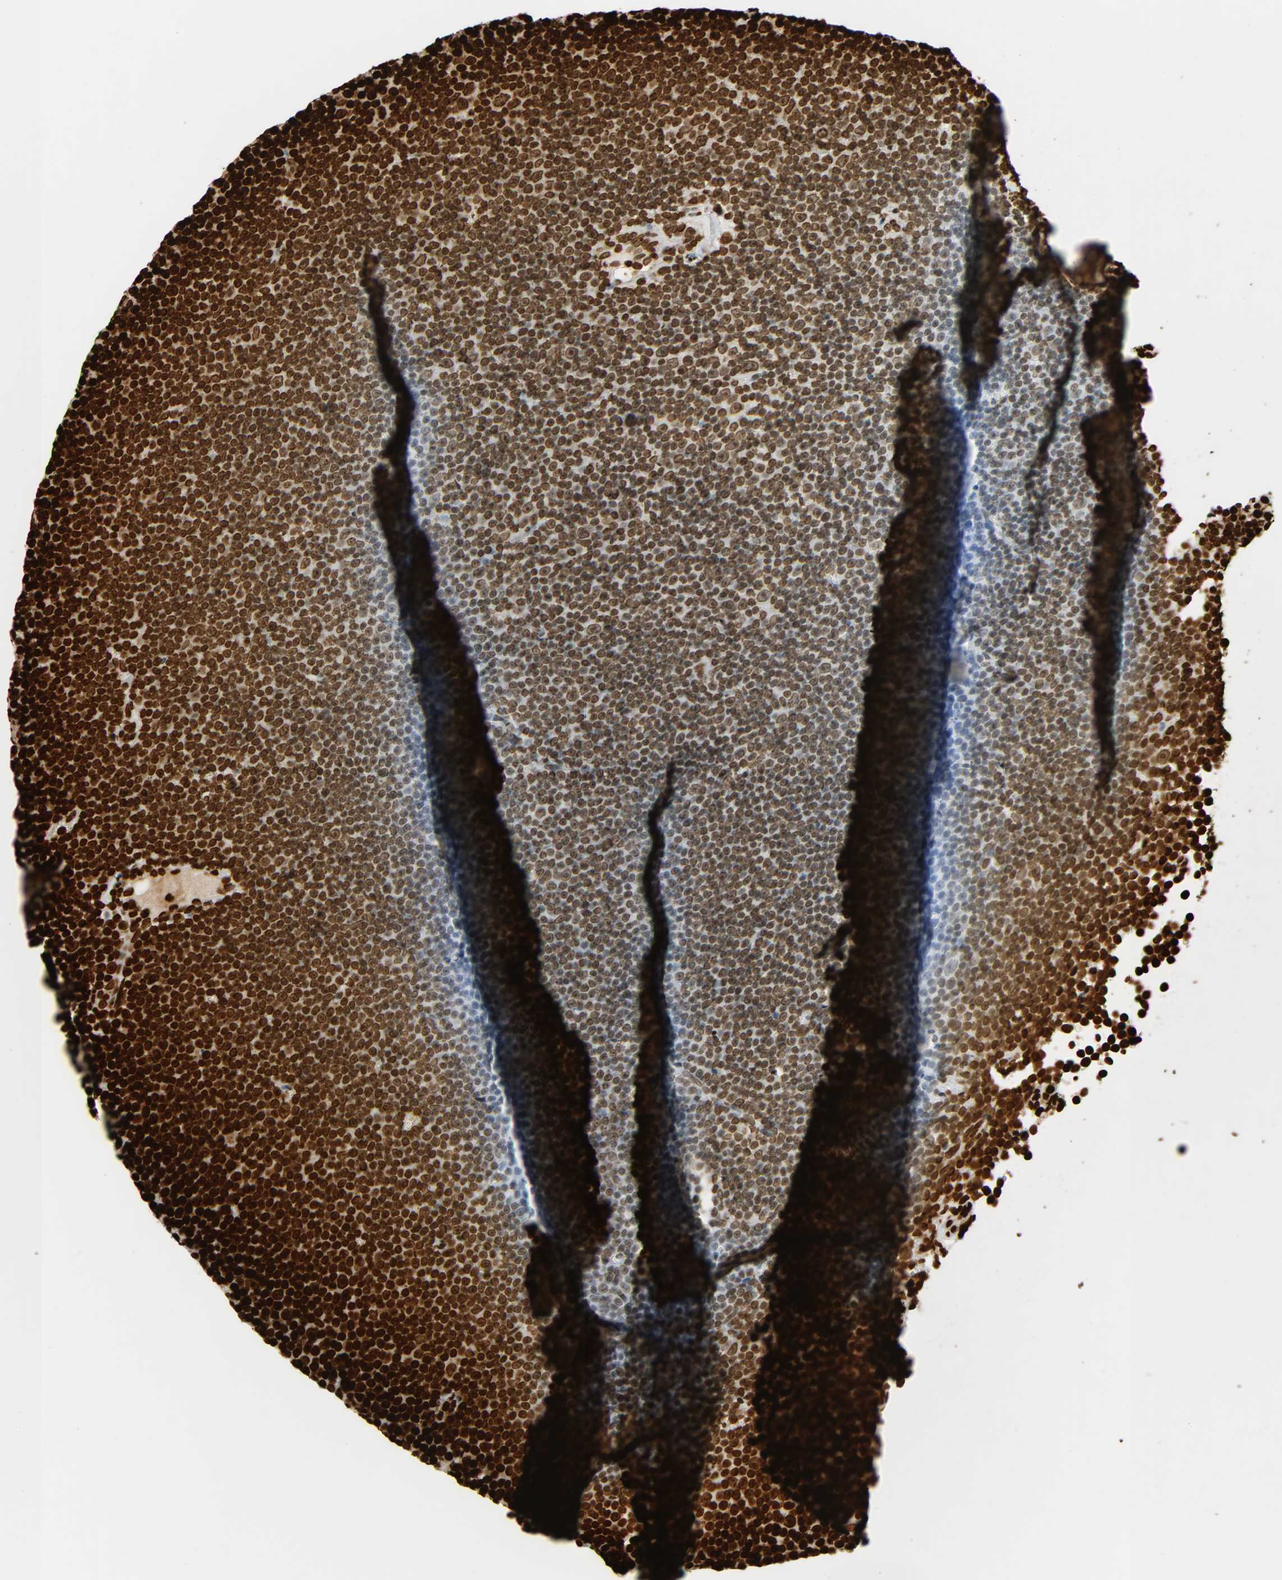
{"staining": {"intensity": "strong", "quantity": ">75%", "location": "nuclear"}, "tissue": "lymphoma", "cell_type": "Tumor cells", "image_type": "cancer", "snomed": [{"axis": "morphology", "description": "Malignant lymphoma, non-Hodgkin's type, Low grade"}, {"axis": "topography", "description": "Lymph node"}], "caption": "Protein staining exhibits strong nuclear positivity in about >75% of tumor cells in lymphoma.", "gene": "RXRA", "patient": {"sex": "female", "age": 67}}